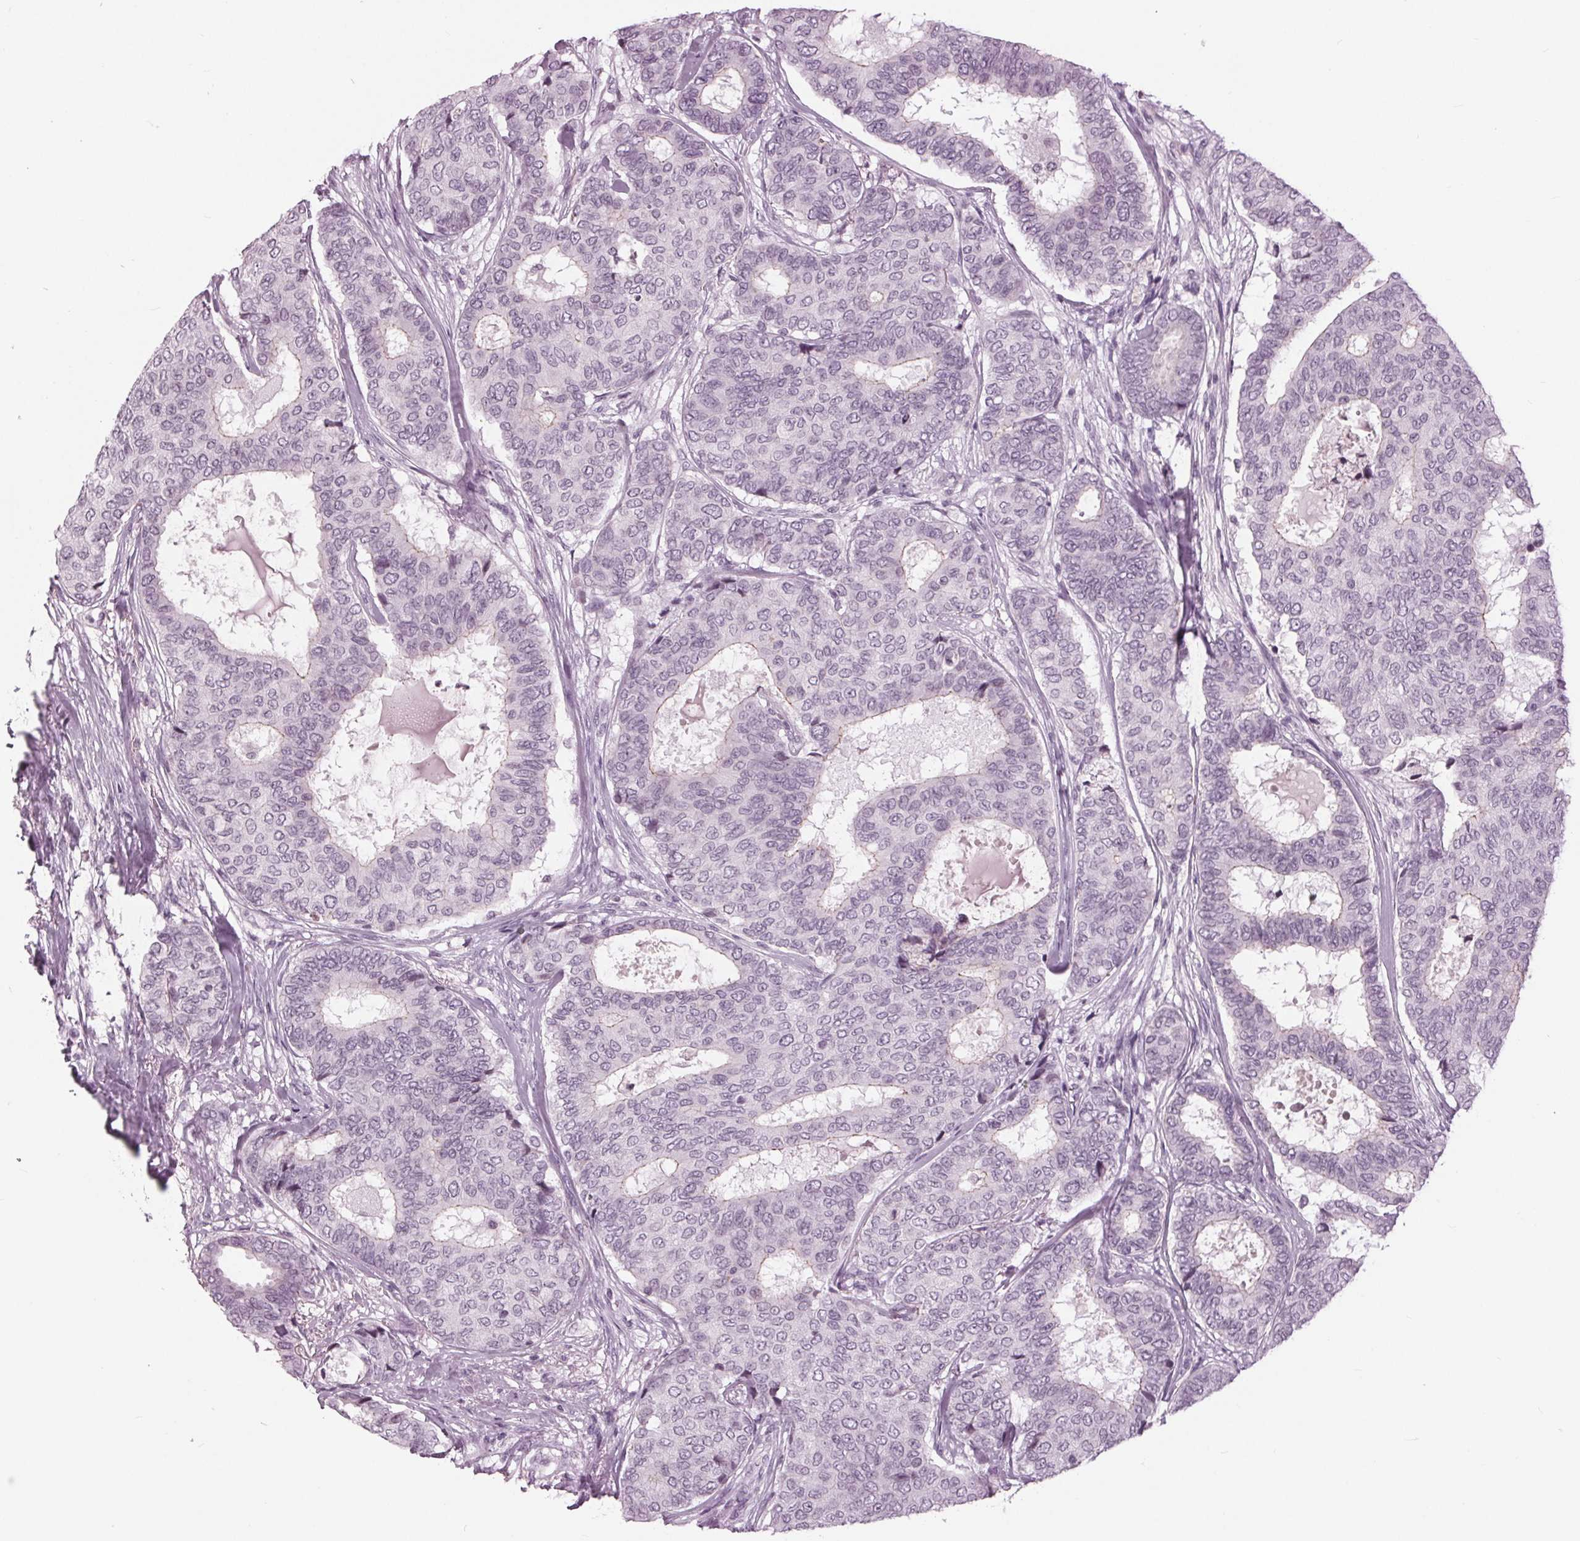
{"staining": {"intensity": "negative", "quantity": "none", "location": "none"}, "tissue": "breast cancer", "cell_type": "Tumor cells", "image_type": "cancer", "snomed": [{"axis": "morphology", "description": "Duct carcinoma"}, {"axis": "topography", "description": "Breast"}], "caption": "Intraductal carcinoma (breast) was stained to show a protein in brown. There is no significant positivity in tumor cells. (DAB (3,3'-diaminobenzidine) immunohistochemistry visualized using brightfield microscopy, high magnification).", "gene": "SLC9A4", "patient": {"sex": "female", "age": 75}}